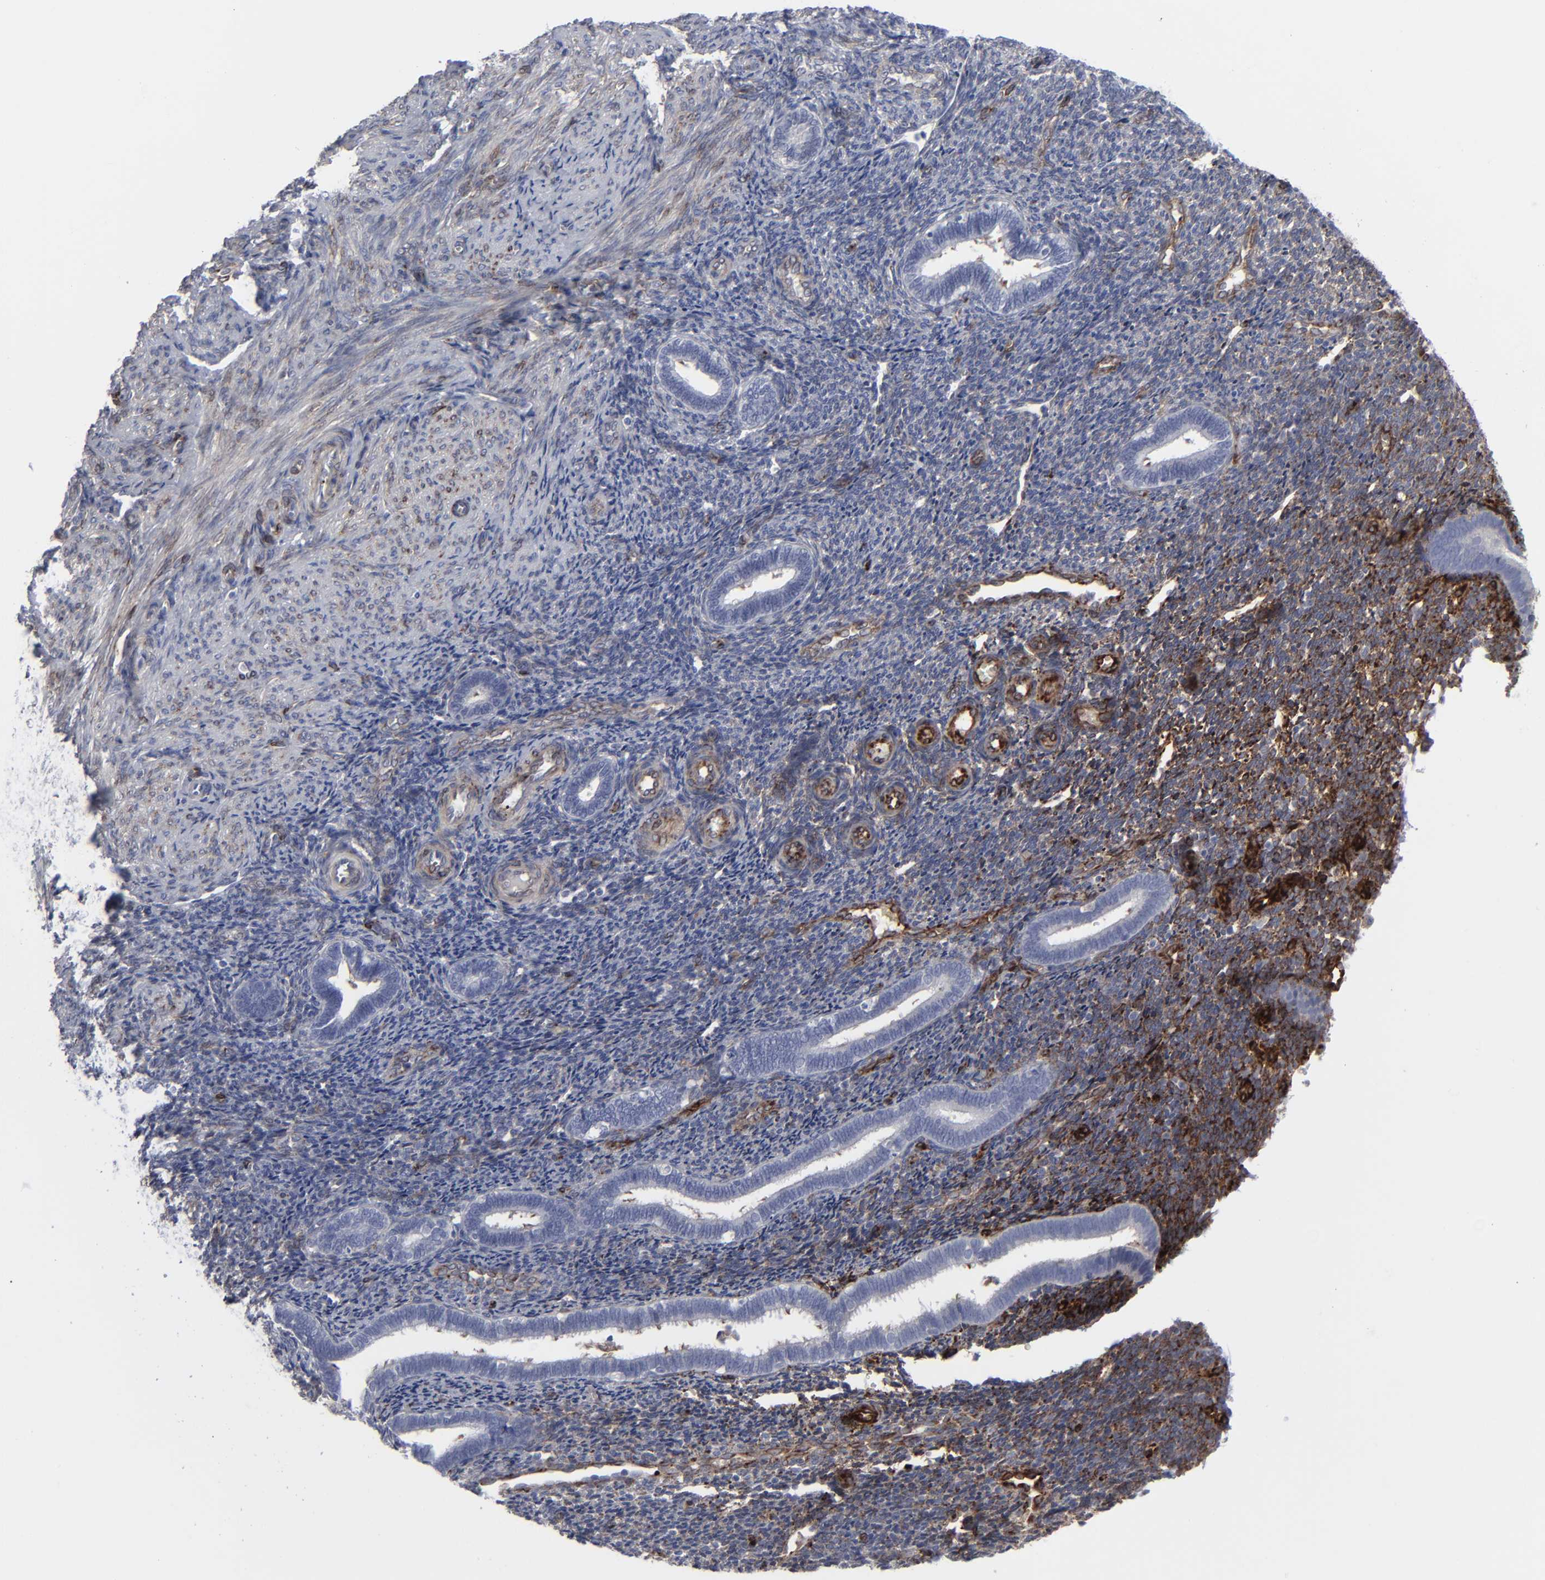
{"staining": {"intensity": "moderate", "quantity": ">75%", "location": "cytoplasmic/membranous"}, "tissue": "endometrium", "cell_type": "Cells in endometrial stroma", "image_type": "normal", "snomed": [{"axis": "morphology", "description": "Normal tissue, NOS"}, {"axis": "topography", "description": "Endometrium"}], "caption": "Protein positivity by IHC reveals moderate cytoplasmic/membranous staining in about >75% of cells in endometrial stroma in normal endometrium. (Stains: DAB (3,3'-diaminobenzidine) in brown, nuclei in blue, Microscopy: brightfield microscopy at high magnification).", "gene": "SPARC", "patient": {"sex": "female", "age": 27}}